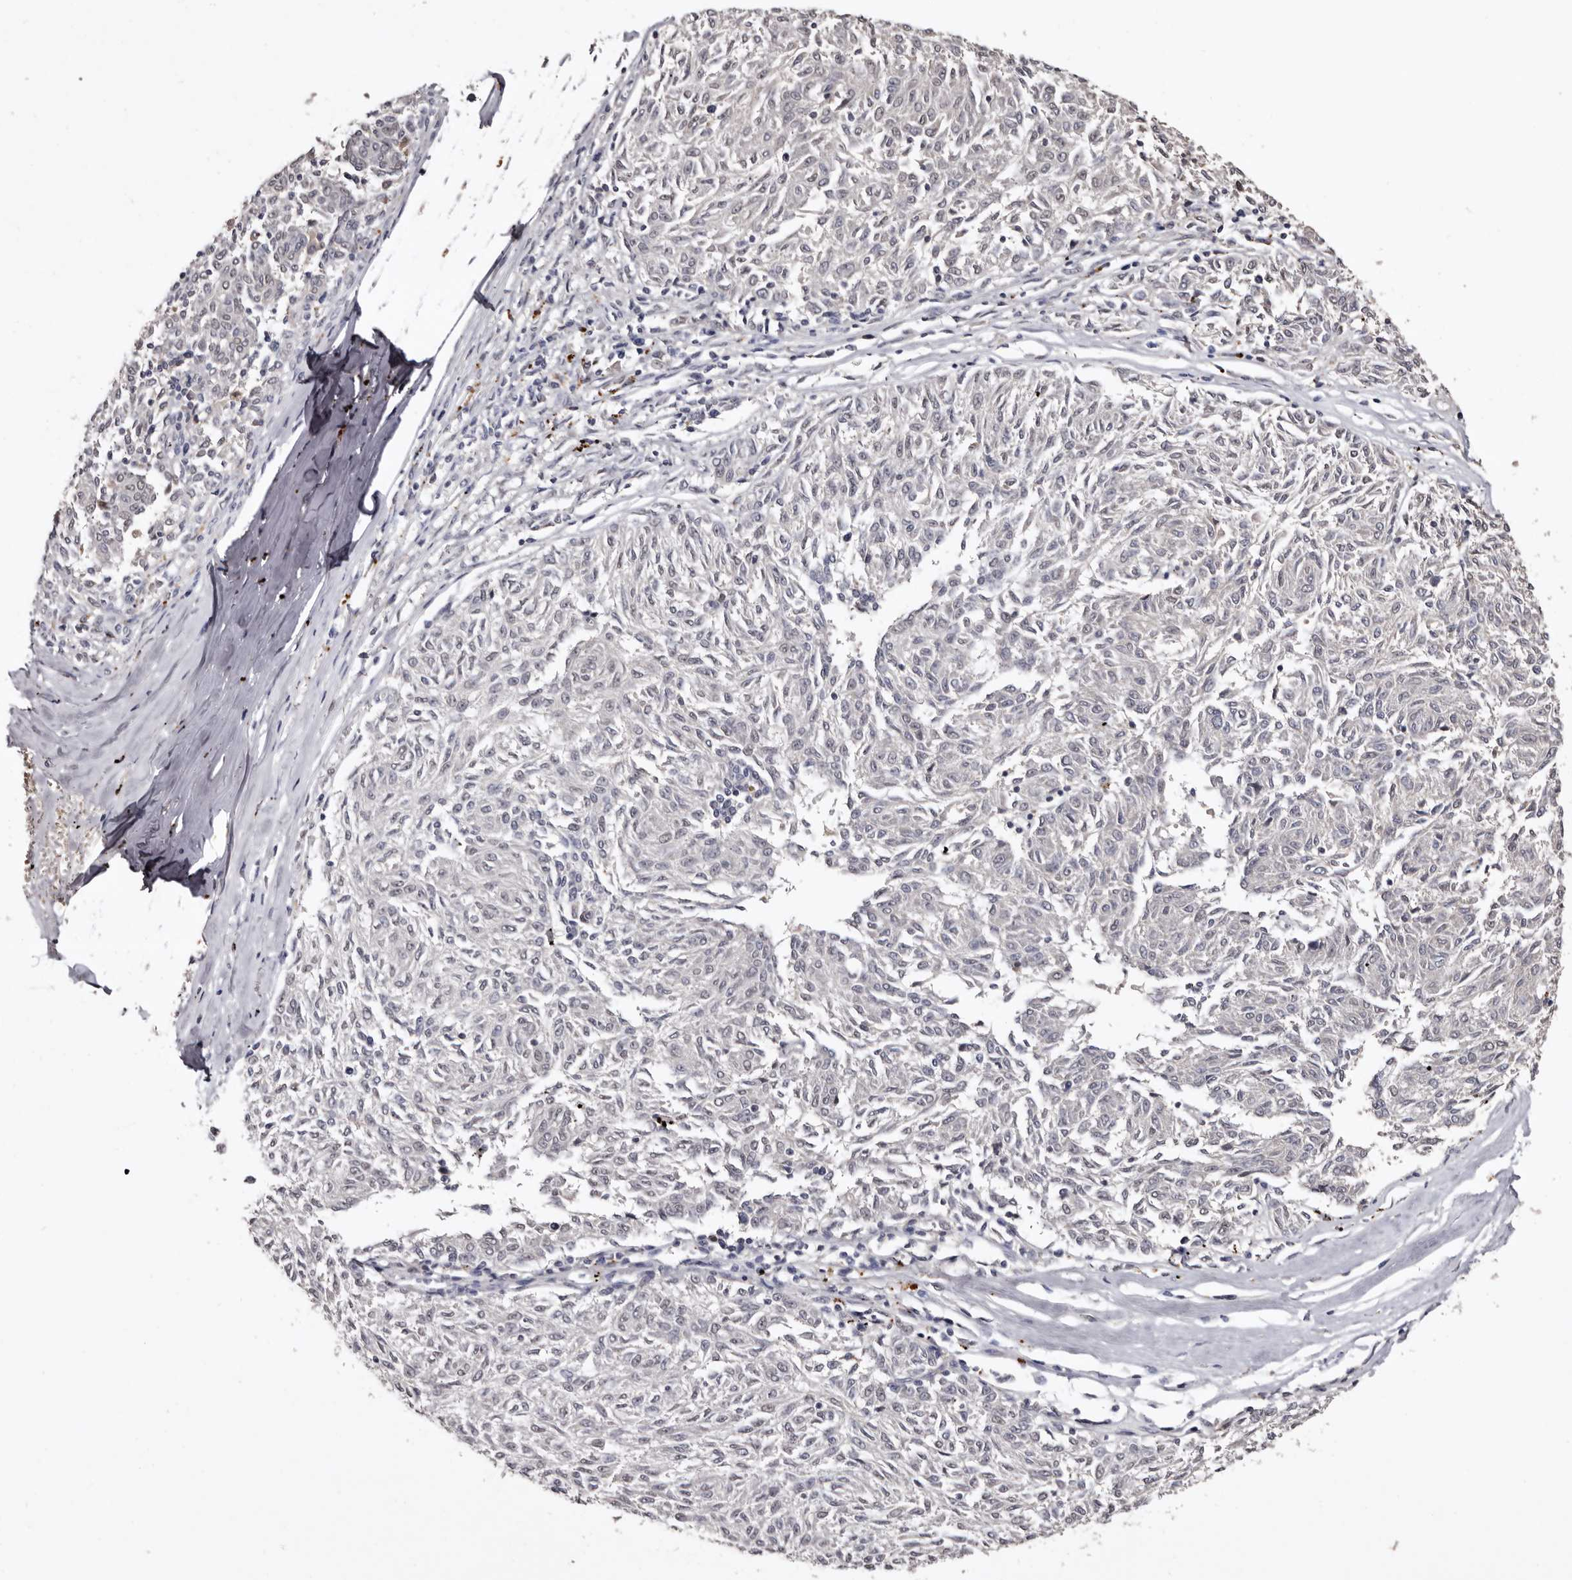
{"staining": {"intensity": "negative", "quantity": "none", "location": "none"}, "tissue": "melanoma", "cell_type": "Tumor cells", "image_type": "cancer", "snomed": [{"axis": "morphology", "description": "Malignant melanoma, NOS"}, {"axis": "topography", "description": "Skin"}], "caption": "Immunohistochemistry image of human melanoma stained for a protein (brown), which displays no expression in tumor cells.", "gene": "SLC10A4", "patient": {"sex": "female", "age": 72}}